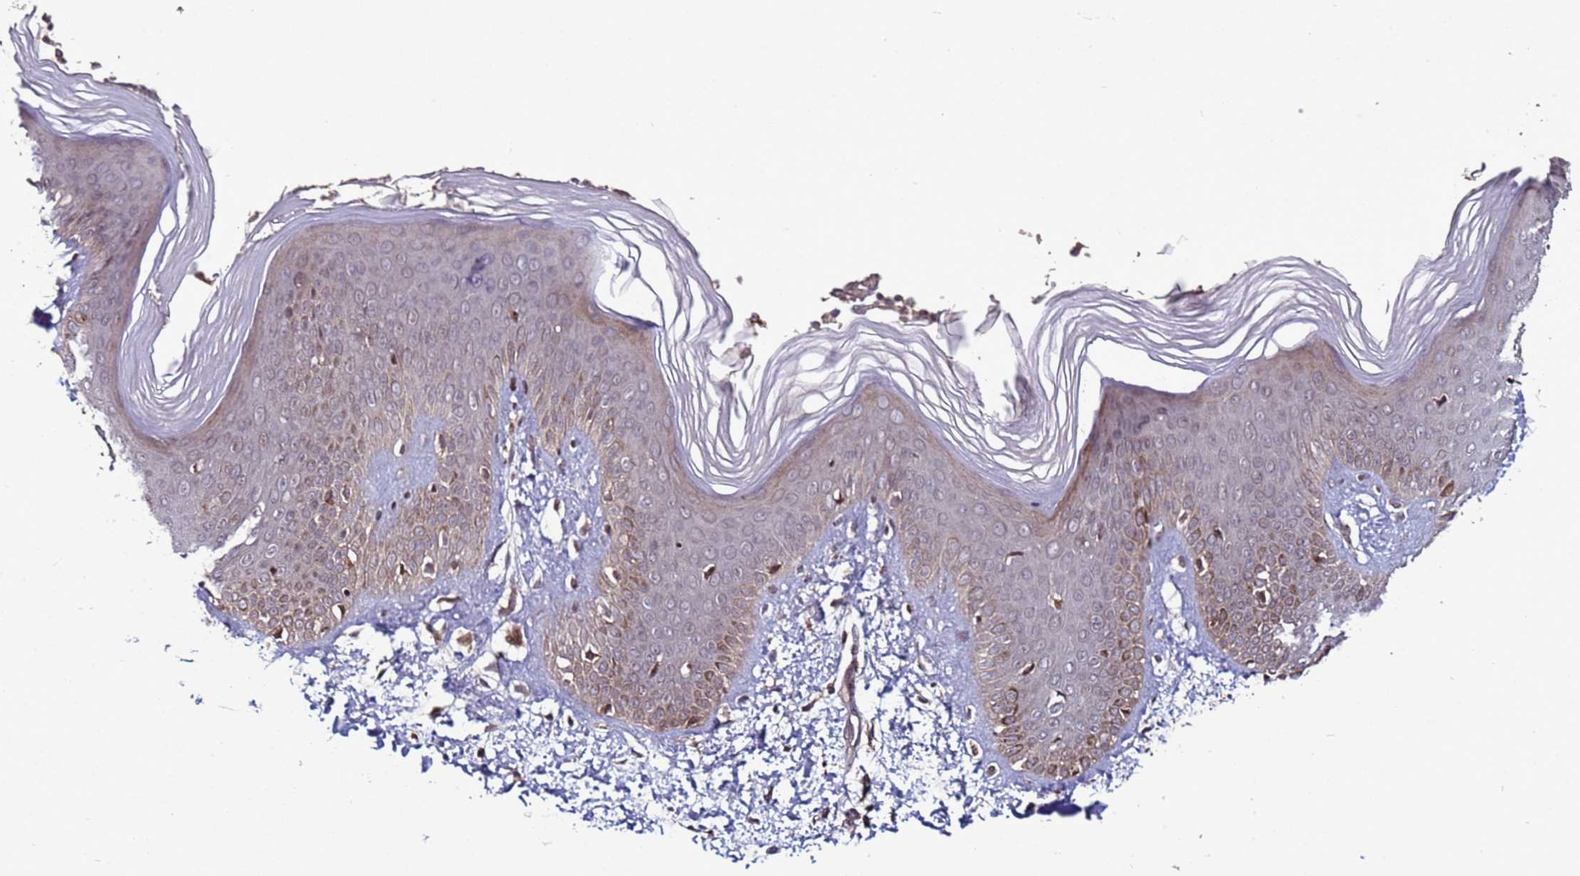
{"staining": {"intensity": "moderate", "quantity": "25%-75%", "location": "nuclear"}, "tissue": "skin", "cell_type": "Epidermal cells", "image_type": "normal", "snomed": [{"axis": "morphology", "description": "Normal tissue, NOS"}, {"axis": "morphology", "description": "Inflammation, NOS"}, {"axis": "topography", "description": "Soft tissue"}, {"axis": "topography", "description": "Anal"}], "caption": "A brown stain shows moderate nuclear positivity of a protein in epidermal cells of benign skin.", "gene": "HGH1", "patient": {"sex": "female", "age": 15}}